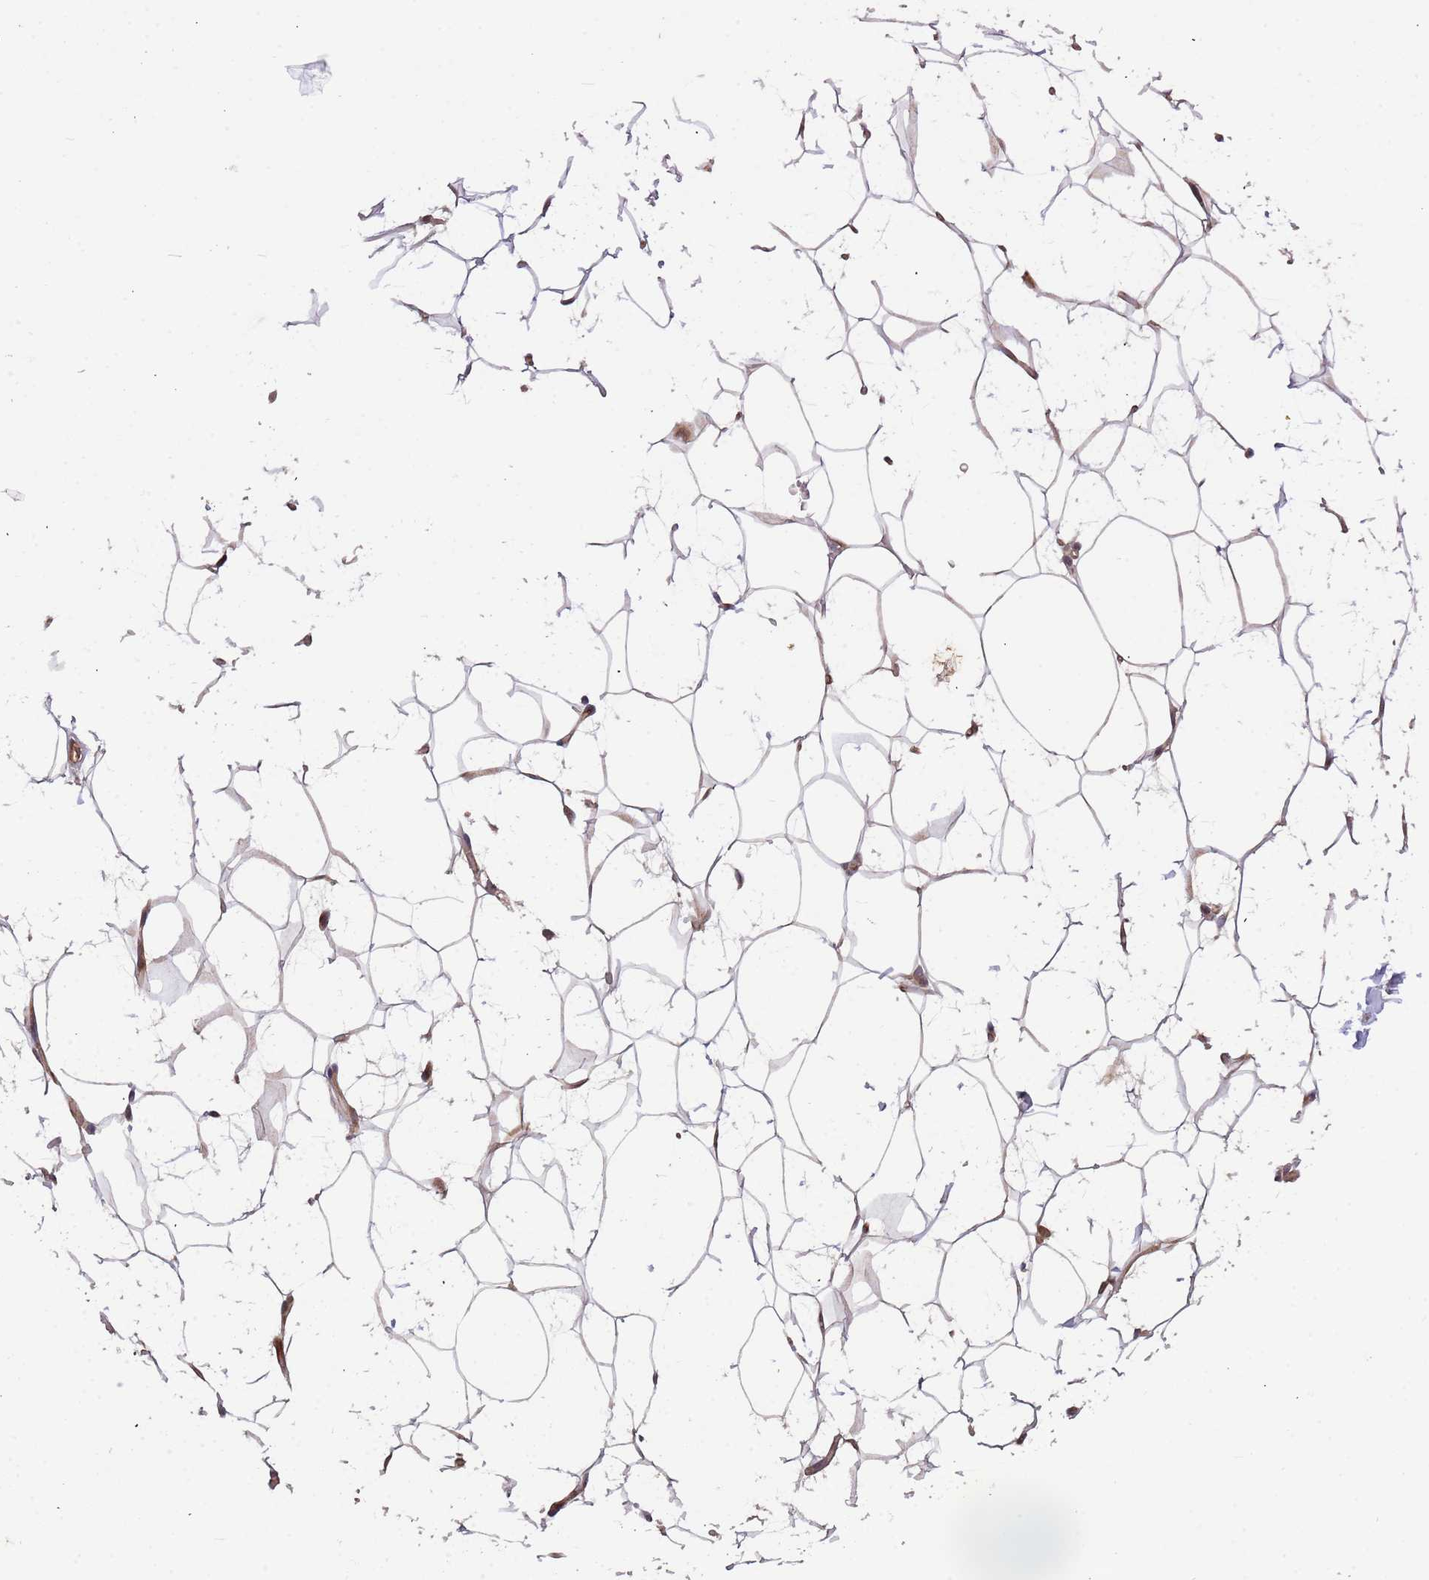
{"staining": {"intensity": "moderate", "quantity": ">75%", "location": "cytoplasmic/membranous"}, "tissue": "adipose tissue", "cell_type": "Adipocytes", "image_type": "normal", "snomed": [{"axis": "morphology", "description": "Normal tissue, NOS"}, {"axis": "topography", "description": "Breast"}], "caption": "Adipose tissue stained with DAB (3,3'-diaminobenzidine) IHC demonstrates medium levels of moderate cytoplasmic/membranous expression in about >75% of adipocytes.", "gene": "TRAPPC6B", "patient": {"sex": "female", "age": 26}}